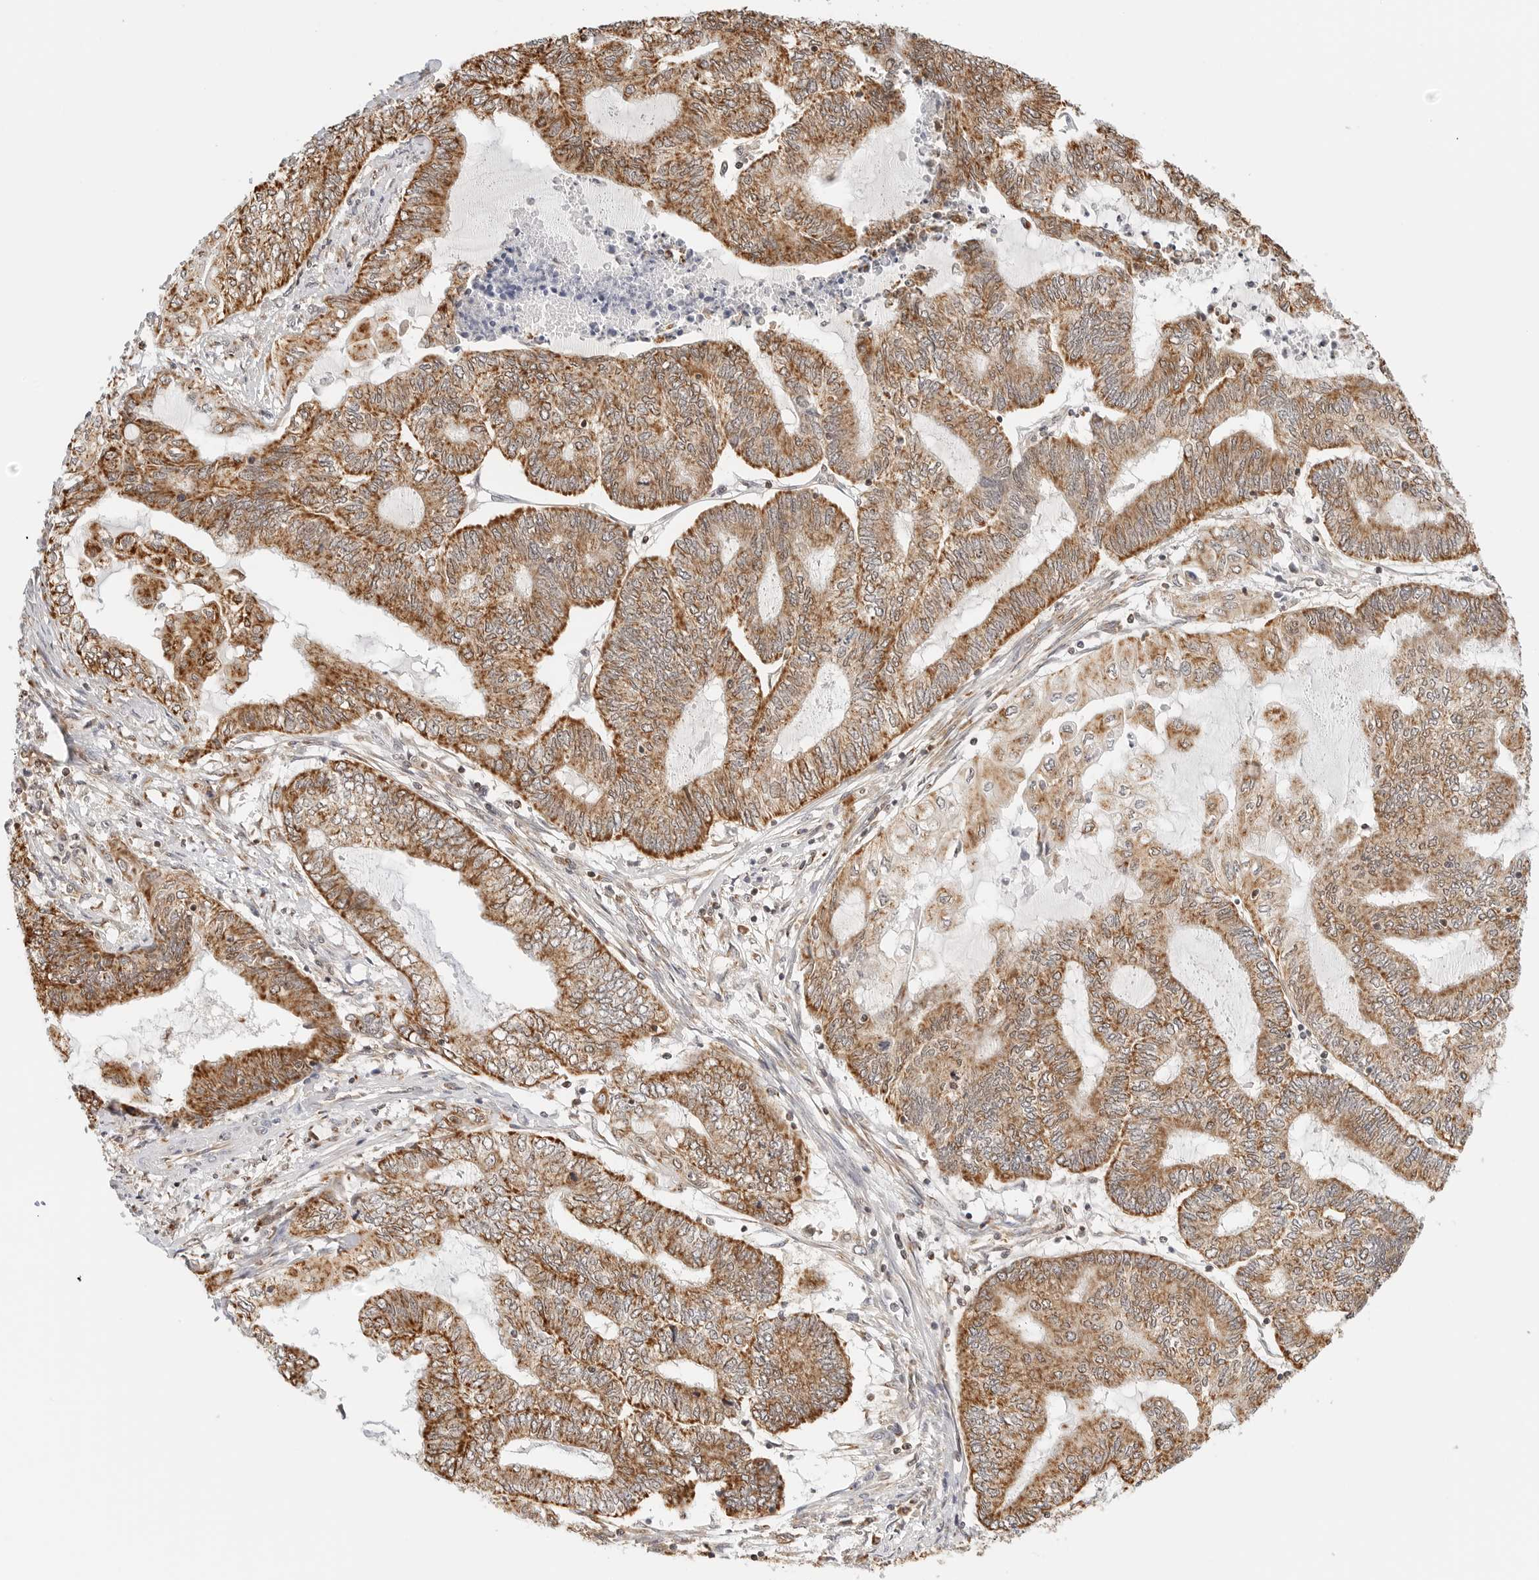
{"staining": {"intensity": "moderate", "quantity": ">75%", "location": "cytoplasmic/membranous"}, "tissue": "endometrial cancer", "cell_type": "Tumor cells", "image_type": "cancer", "snomed": [{"axis": "morphology", "description": "Adenocarcinoma, NOS"}, {"axis": "topography", "description": "Uterus"}, {"axis": "topography", "description": "Endometrium"}], "caption": "IHC micrograph of human endometrial cancer stained for a protein (brown), which exhibits medium levels of moderate cytoplasmic/membranous expression in approximately >75% of tumor cells.", "gene": "ATL1", "patient": {"sex": "female", "age": 70}}